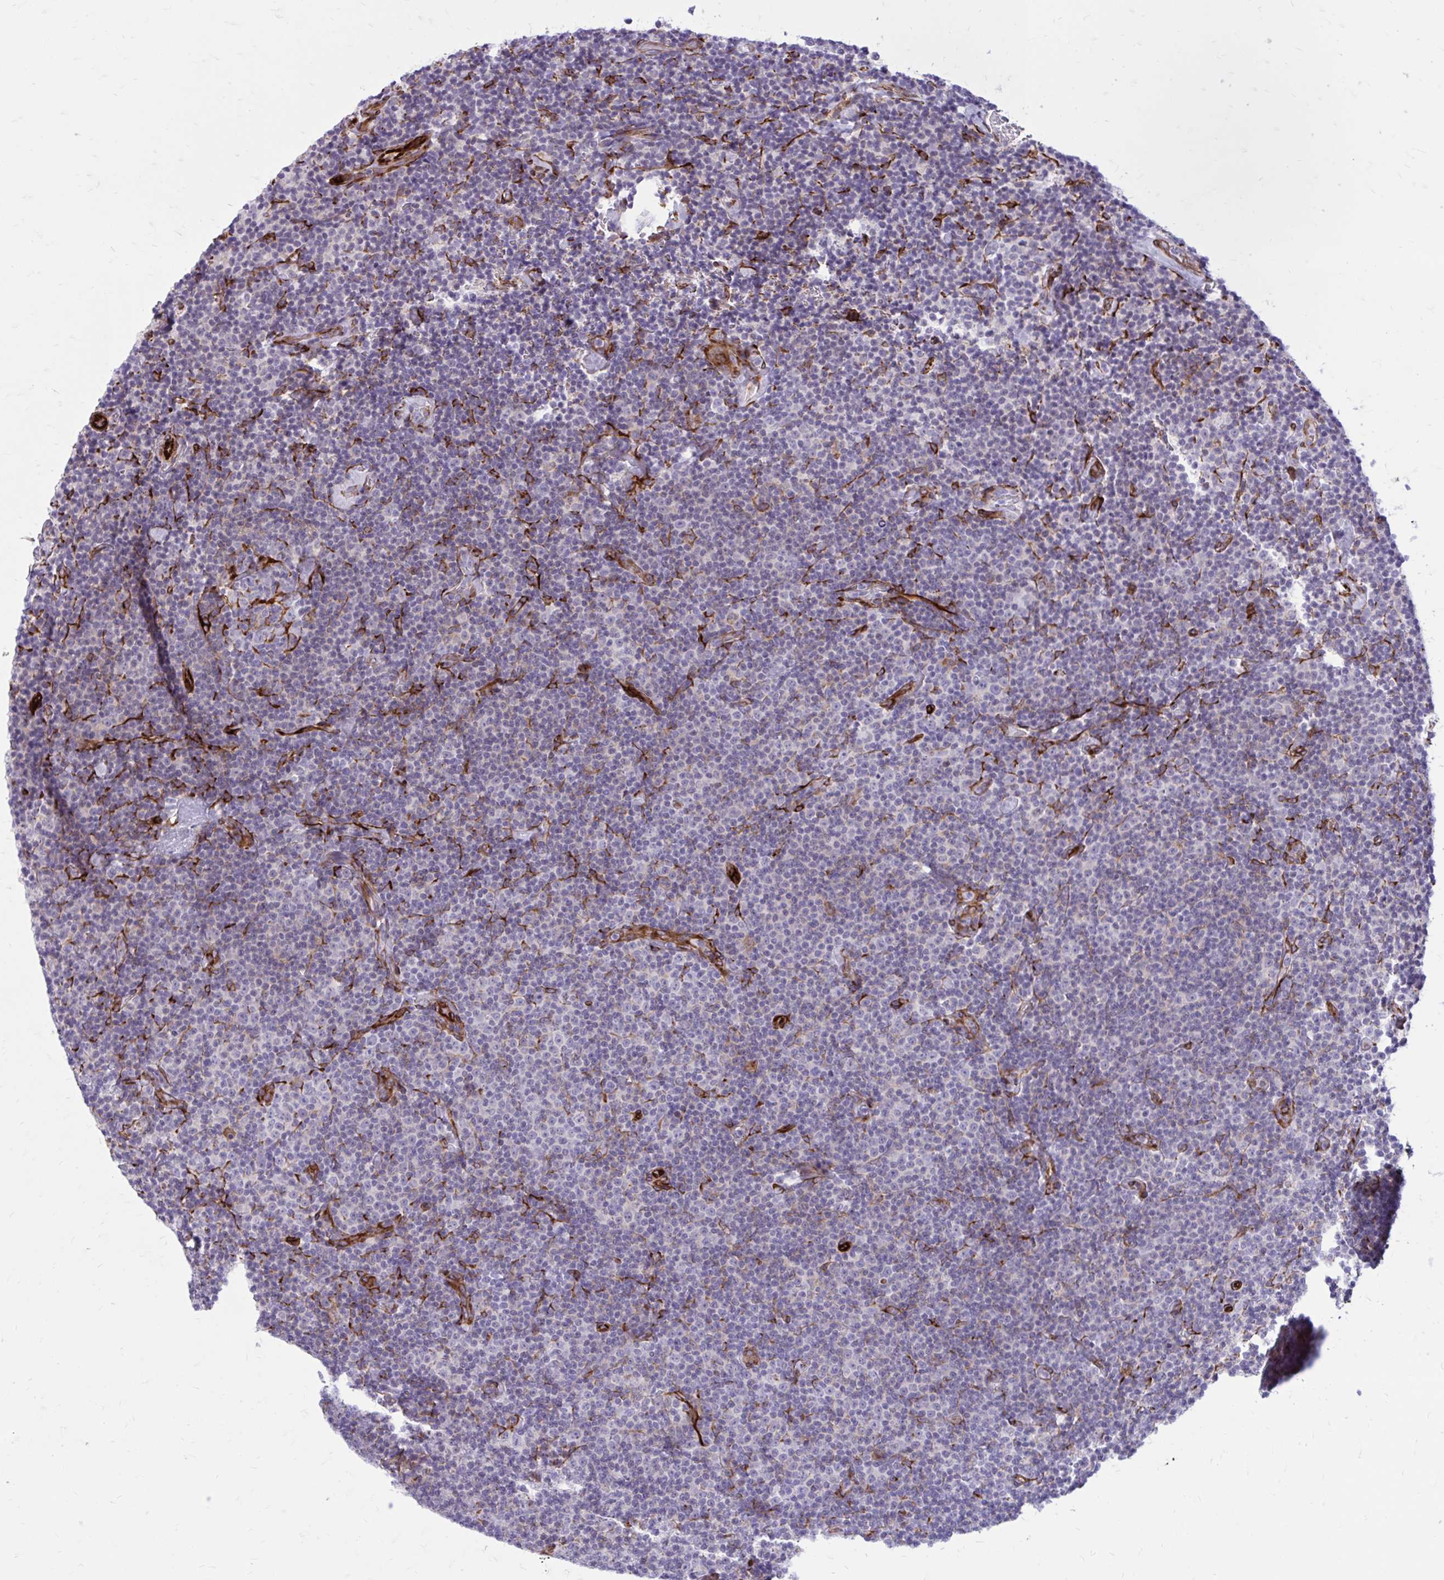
{"staining": {"intensity": "negative", "quantity": "none", "location": "none"}, "tissue": "lymphoma", "cell_type": "Tumor cells", "image_type": "cancer", "snomed": [{"axis": "morphology", "description": "Malignant lymphoma, non-Hodgkin's type, Low grade"}, {"axis": "topography", "description": "Lymph node"}], "caption": "Low-grade malignant lymphoma, non-Hodgkin's type was stained to show a protein in brown. There is no significant staining in tumor cells.", "gene": "BEND5", "patient": {"sex": "male", "age": 81}}